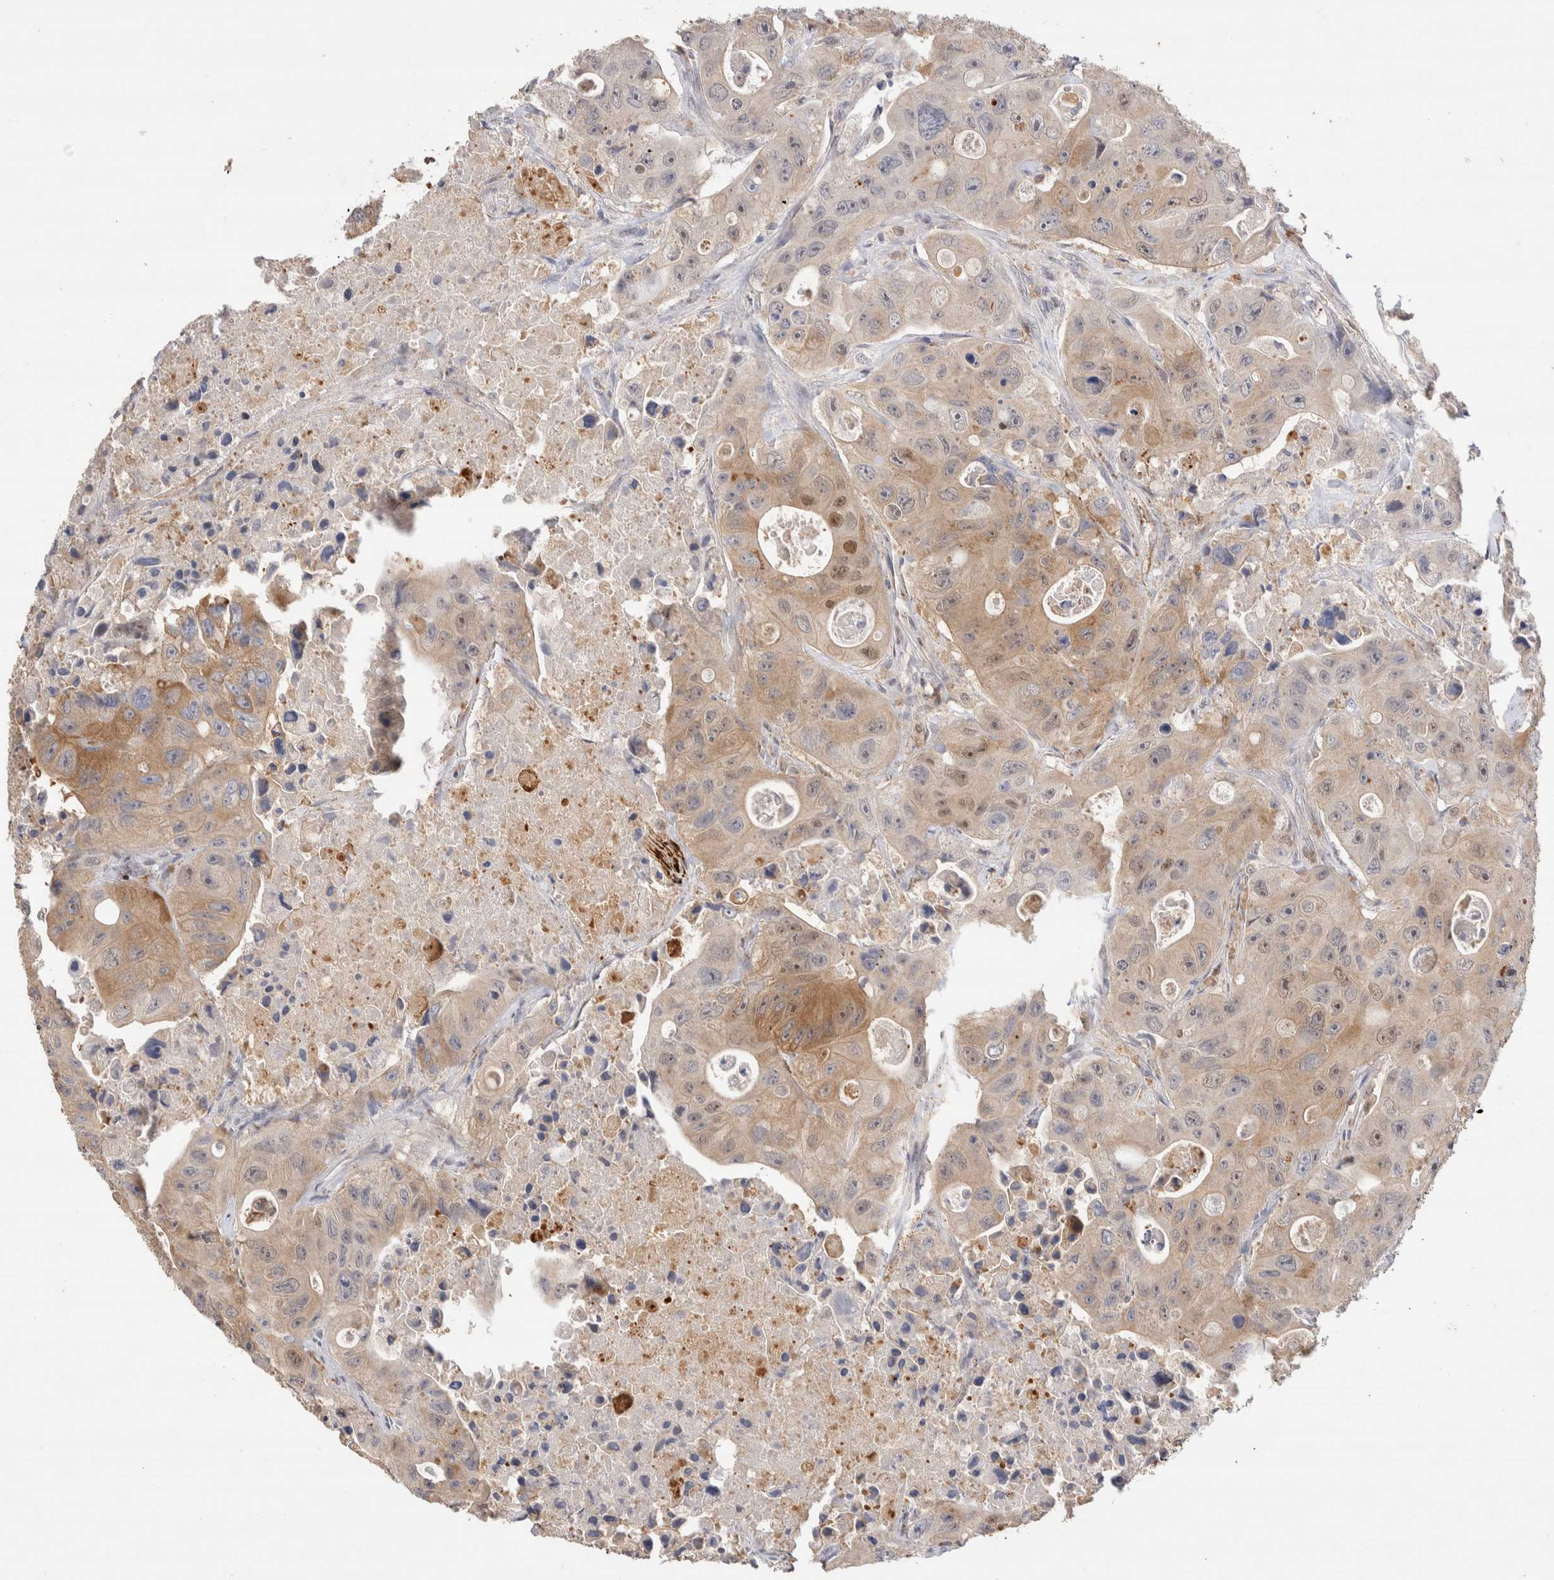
{"staining": {"intensity": "moderate", "quantity": "25%-75%", "location": "cytoplasmic/membranous"}, "tissue": "colorectal cancer", "cell_type": "Tumor cells", "image_type": "cancer", "snomed": [{"axis": "morphology", "description": "Adenocarcinoma, NOS"}, {"axis": "topography", "description": "Colon"}], "caption": "Moderate cytoplasmic/membranous protein expression is present in about 25%-75% of tumor cells in colorectal adenocarcinoma.", "gene": "NSMAF", "patient": {"sex": "female", "age": 46}}